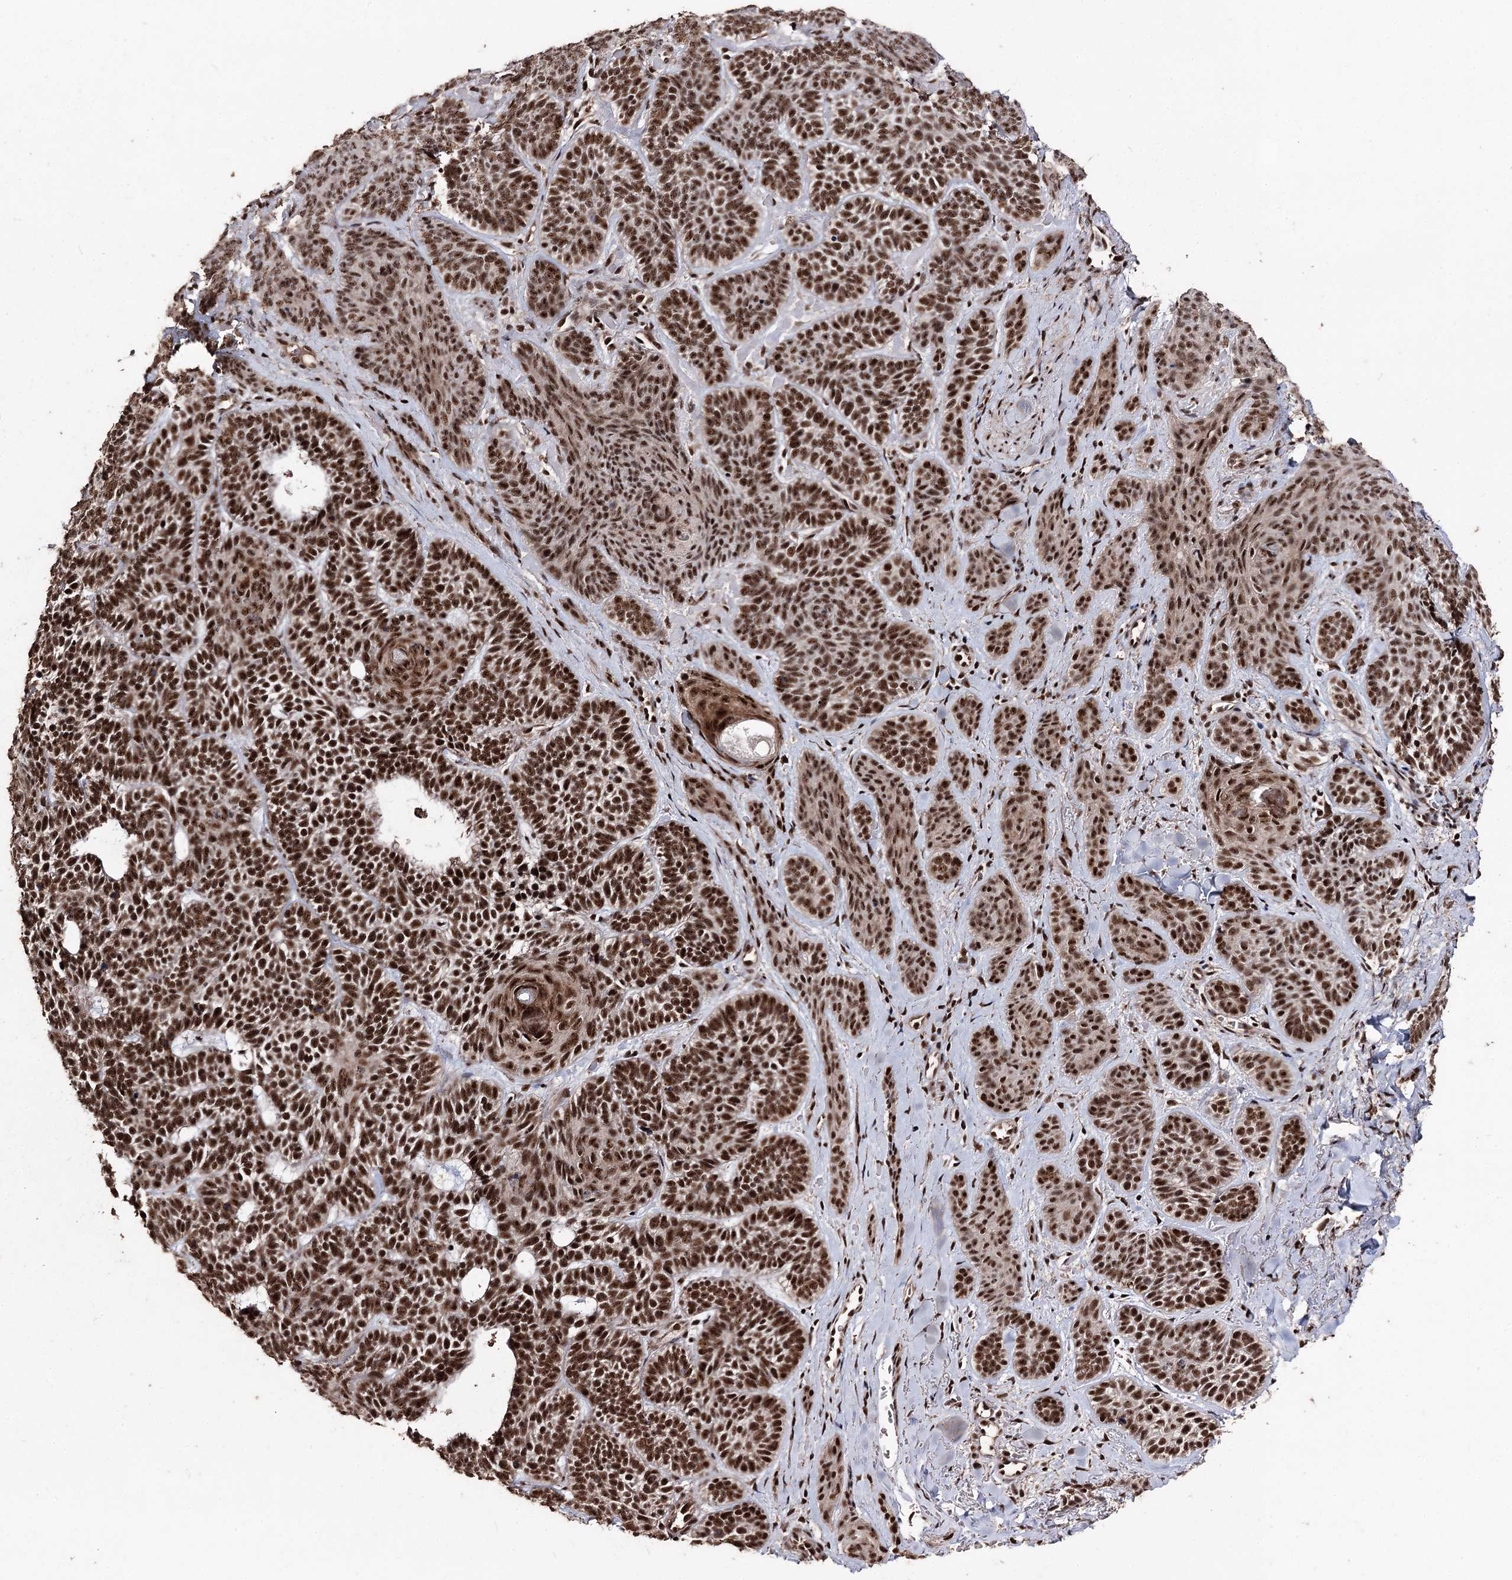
{"staining": {"intensity": "strong", "quantity": ">75%", "location": "nuclear"}, "tissue": "skin cancer", "cell_type": "Tumor cells", "image_type": "cancer", "snomed": [{"axis": "morphology", "description": "Basal cell carcinoma"}, {"axis": "topography", "description": "Skin"}], "caption": "Skin cancer (basal cell carcinoma) stained for a protein displays strong nuclear positivity in tumor cells.", "gene": "U2SURP", "patient": {"sex": "male", "age": 85}}